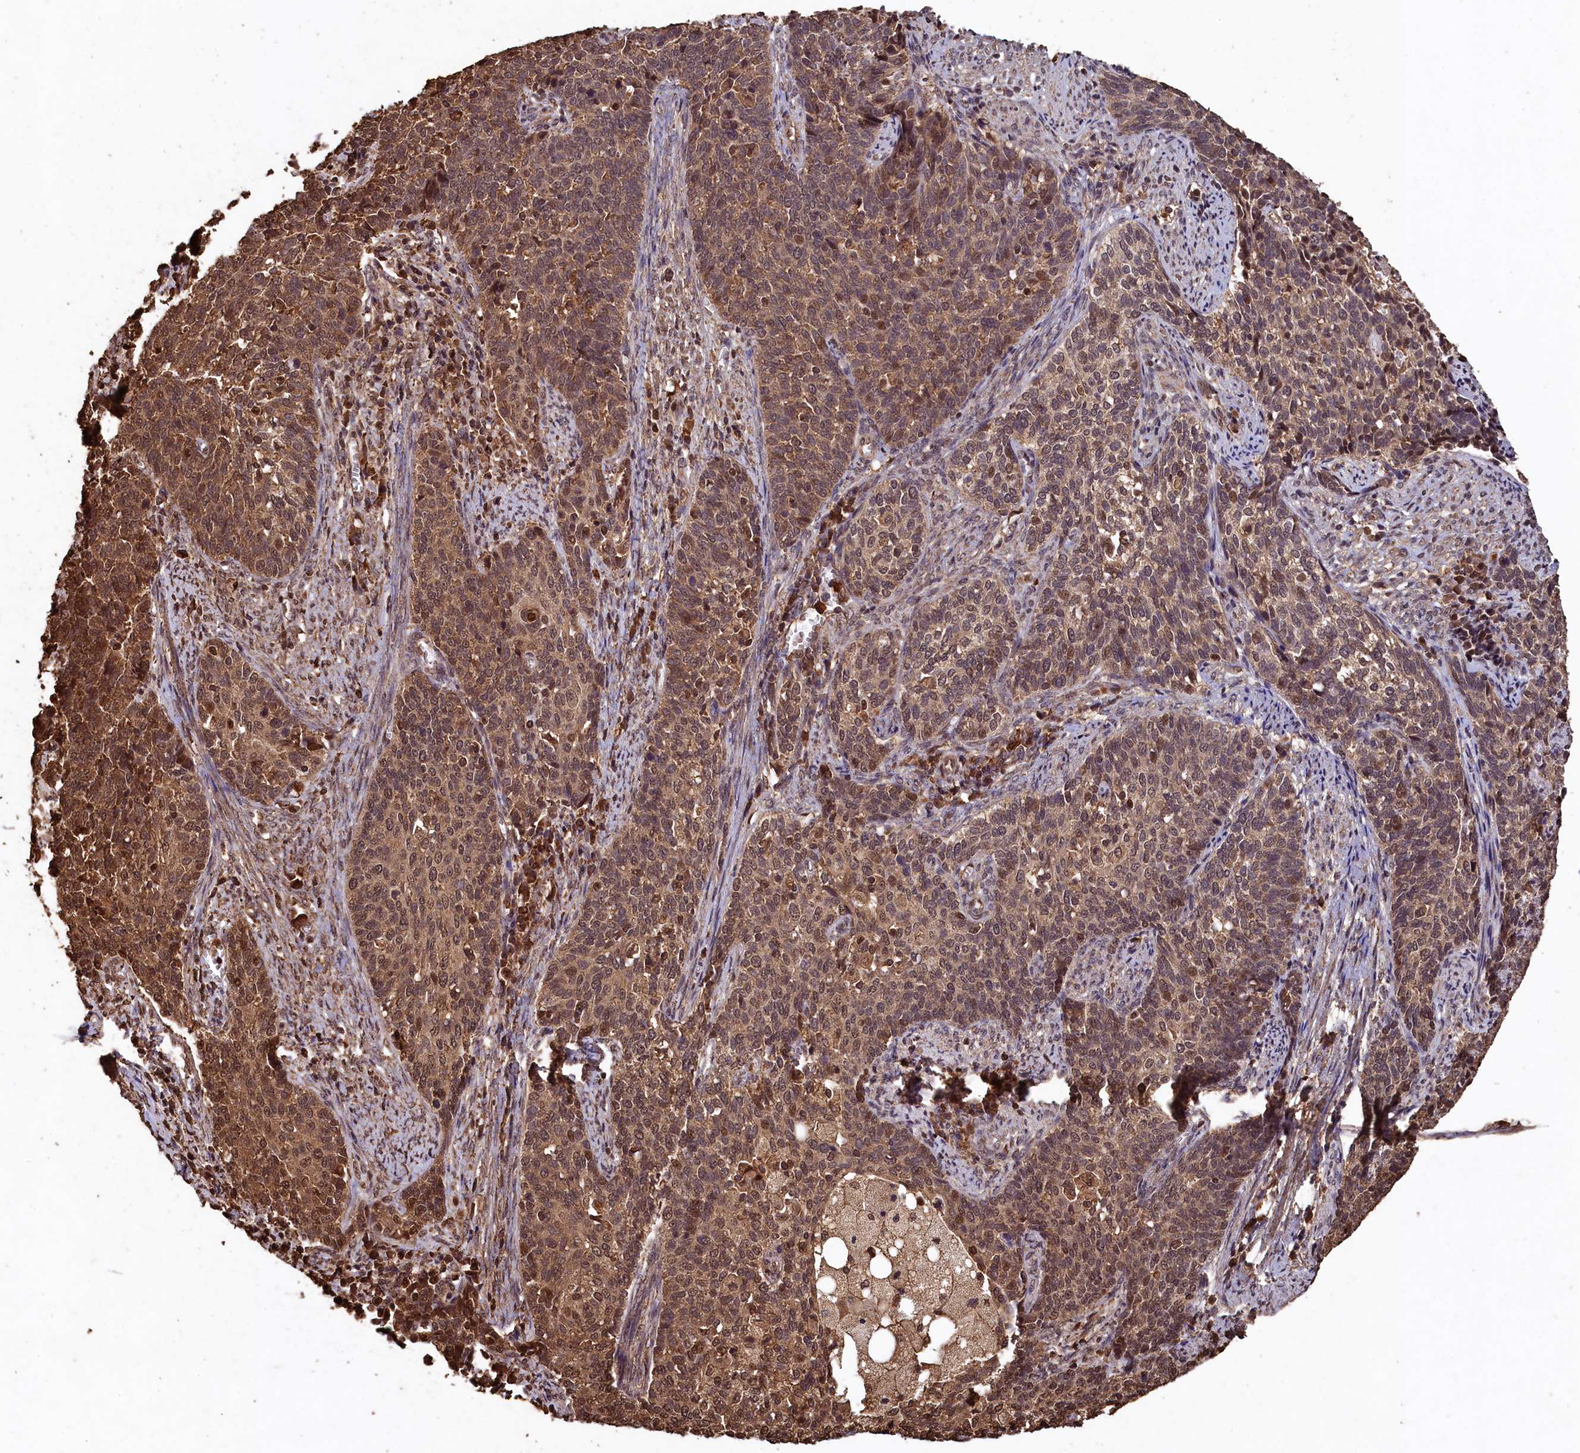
{"staining": {"intensity": "moderate", "quantity": ">75%", "location": "cytoplasmic/membranous,nuclear"}, "tissue": "cervical cancer", "cell_type": "Tumor cells", "image_type": "cancer", "snomed": [{"axis": "morphology", "description": "Squamous cell carcinoma, NOS"}, {"axis": "topography", "description": "Cervix"}], "caption": "A brown stain highlights moderate cytoplasmic/membranous and nuclear staining of a protein in human cervical cancer tumor cells.", "gene": "CEP57L1", "patient": {"sex": "female", "age": 39}}